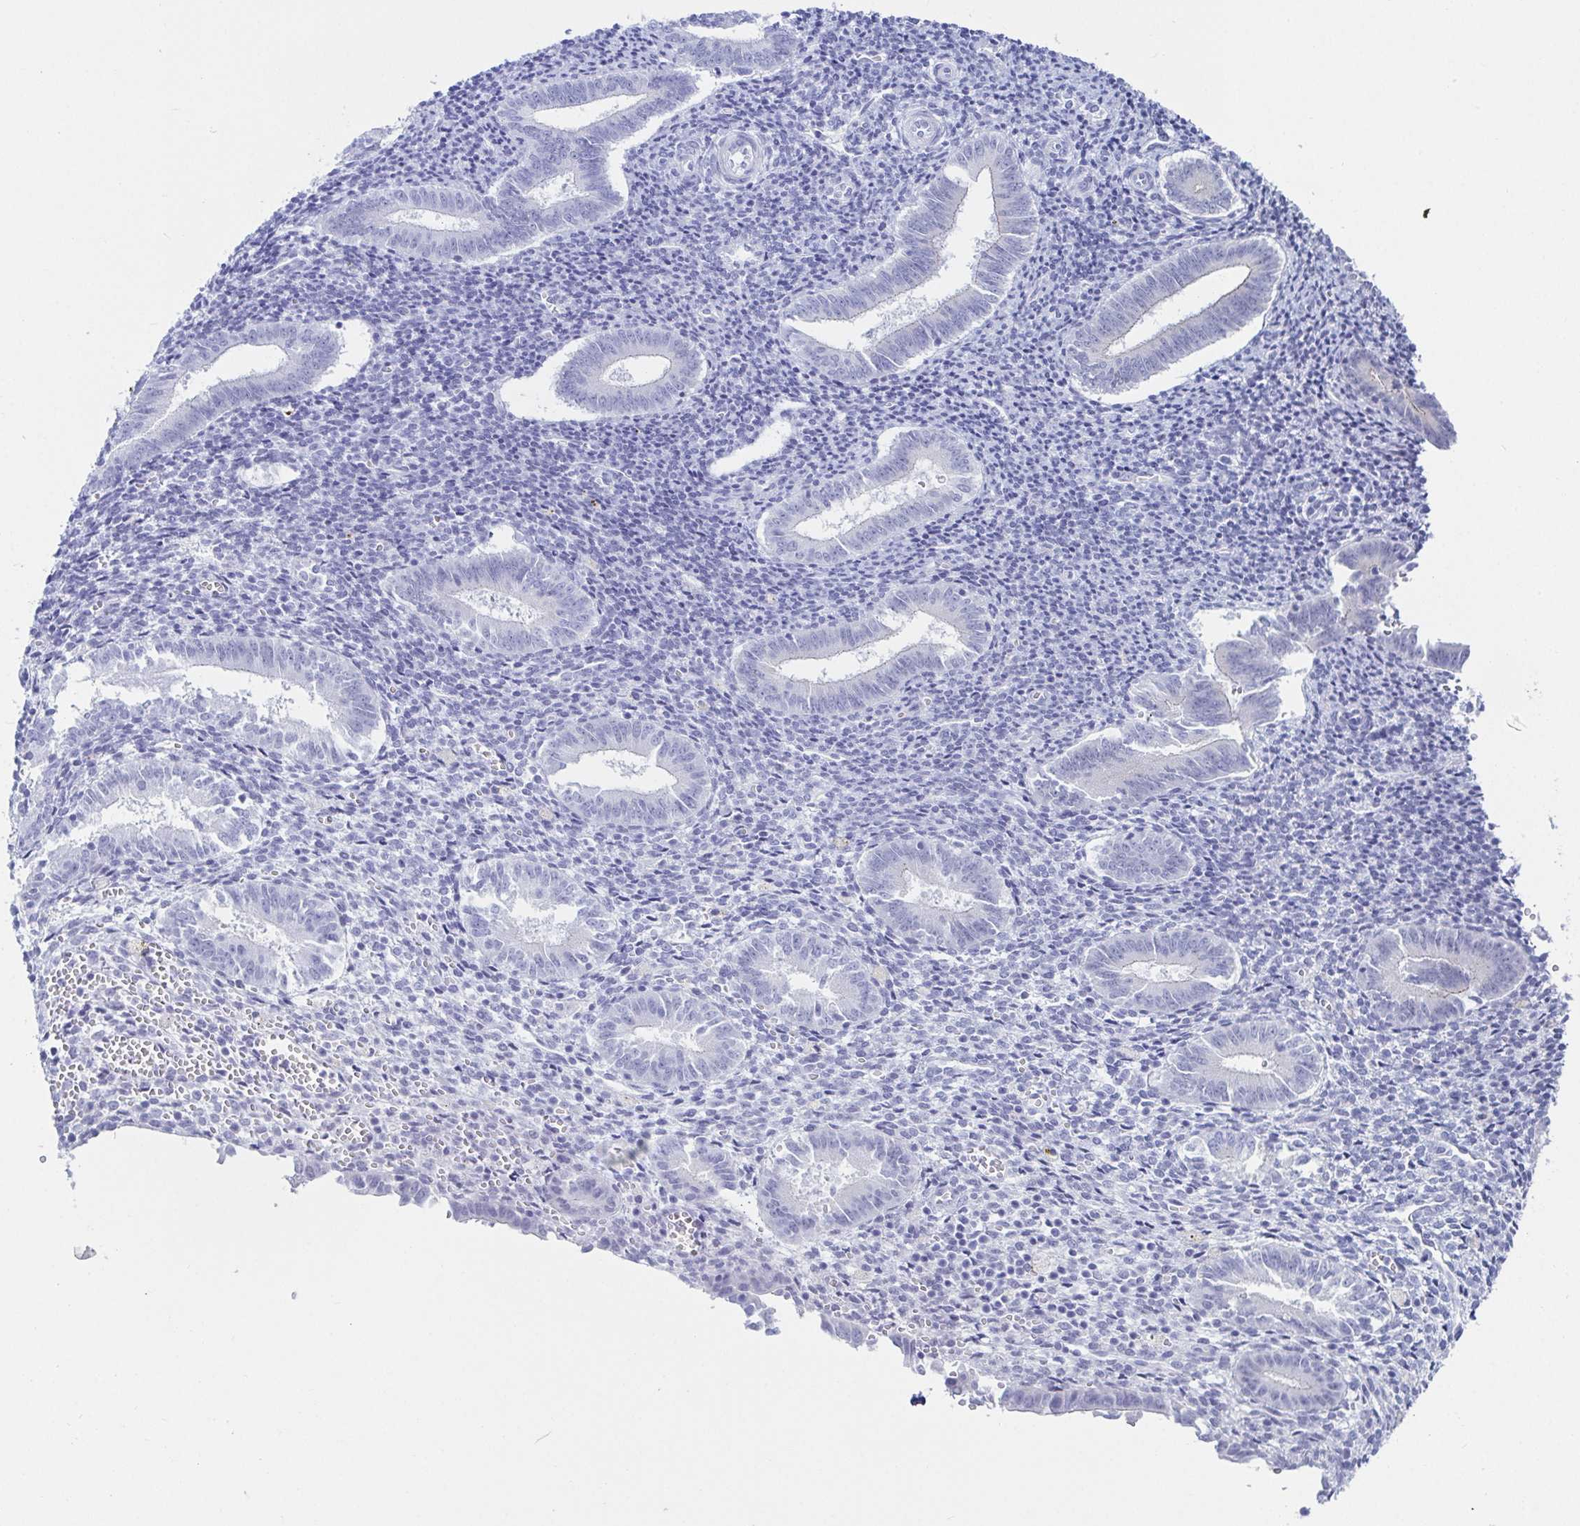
{"staining": {"intensity": "negative", "quantity": "none", "location": "none"}, "tissue": "endometrium", "cell_type": "Cells in endometrial stroma", "image_type": "normal", "snomed": [{"axis": "morphology", "description": "Normal tissue, NOS"}, {"axis": "topography", "description": "Endometrium"}], "caption": "Immunohistochemical staining of benign endometrium displays no significant staining in cells in endometrial stroma.", "gene": "OR10K1", "patient": {"sex": "female", "age": 25}}